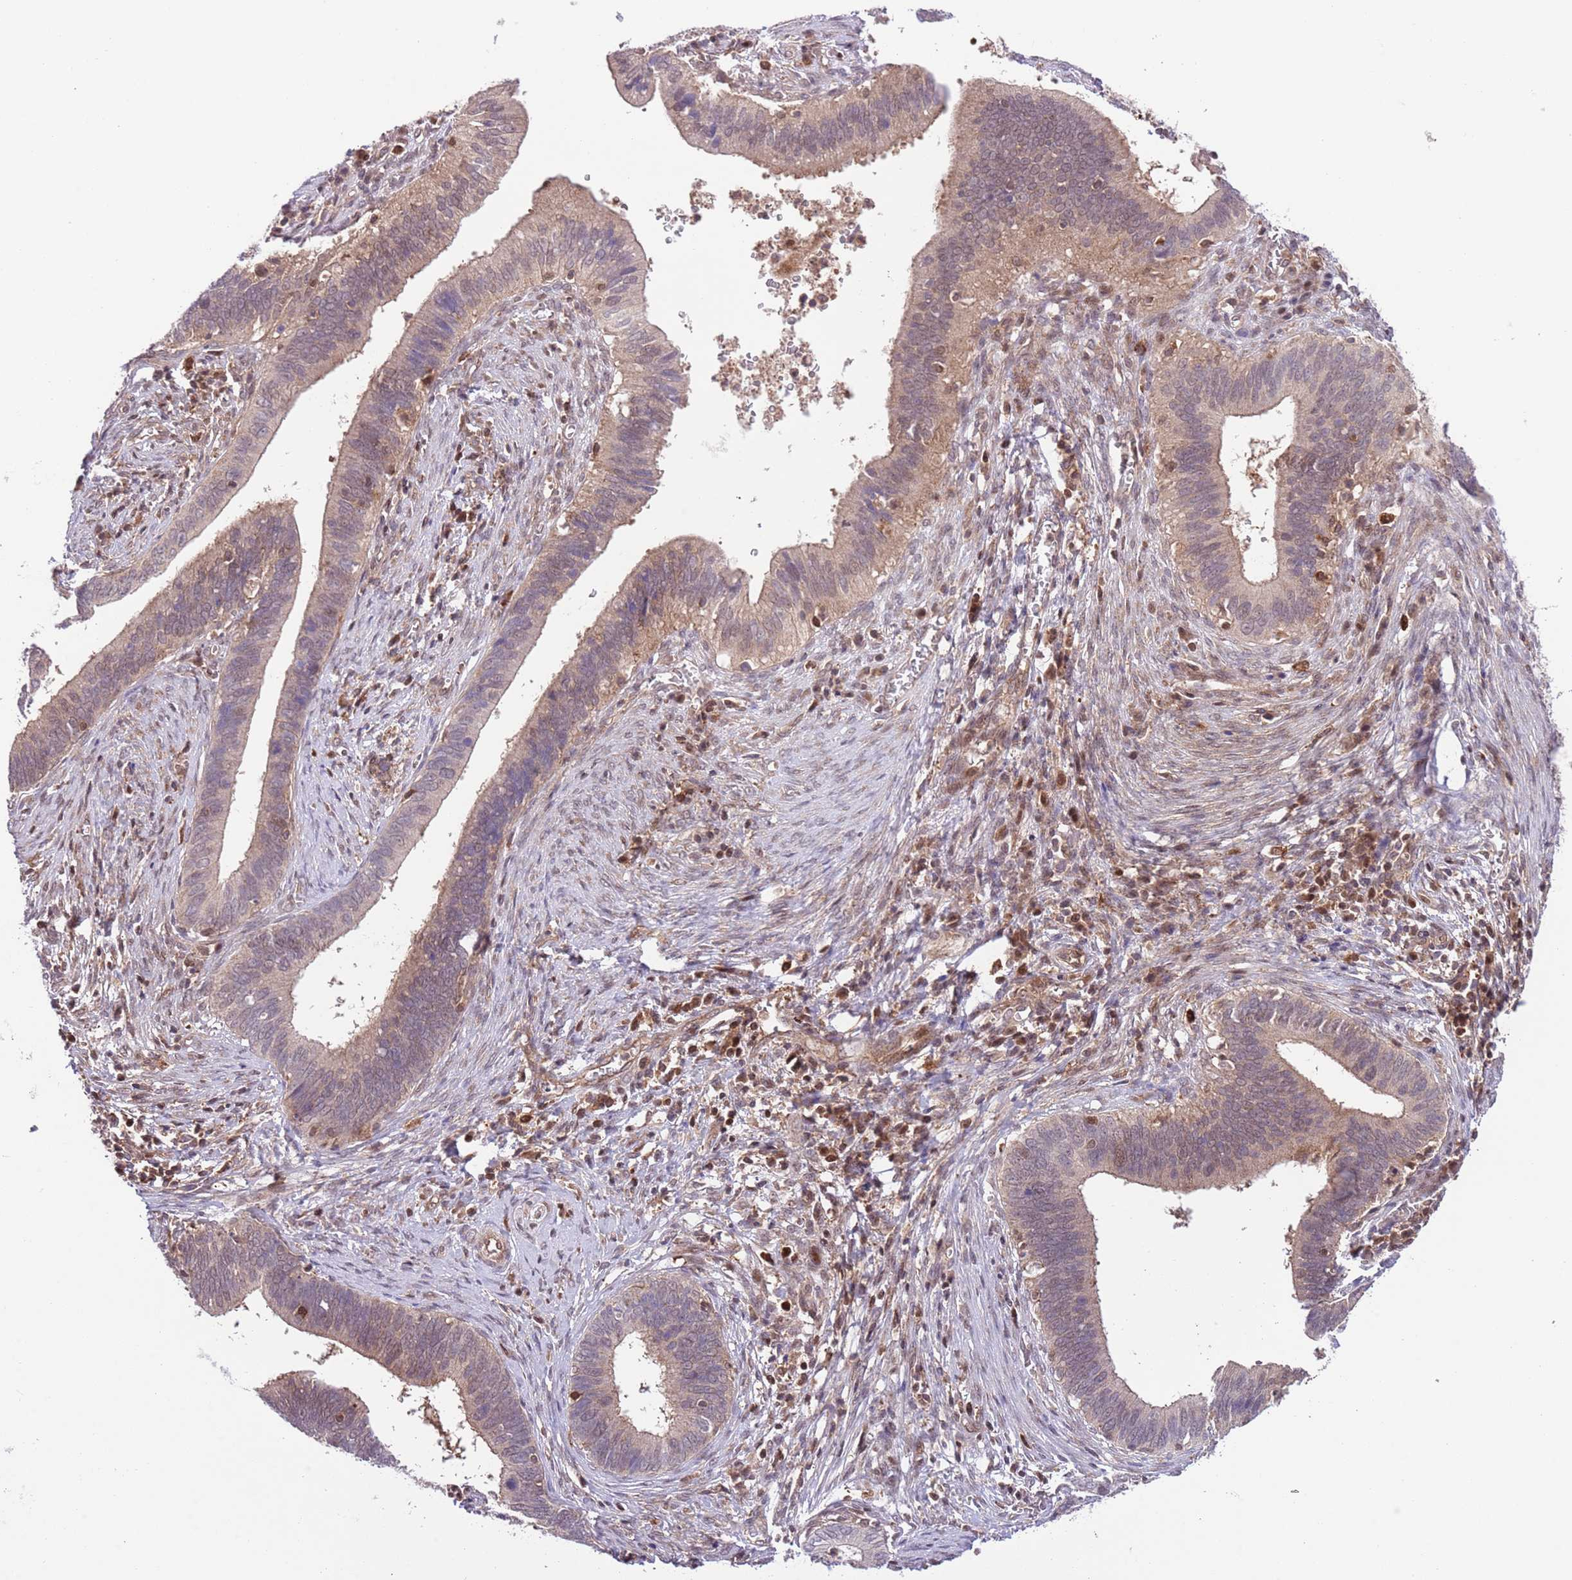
{"staining": {"intensity": "moderate", "quantity": "<25%", "location": "cytoplasmic/membranous"}, "tissue": "cervical cancer", "cell_type": "Tumor cells", "image_type": "cancer", "snomed": [{"axis": "morphology", "description": "Adenocarcinoma, NOS"}, {"axis": "topography", "description": "Cervix"}], "caption": "Adenocarcinoma (cervical) stained for a protein exhibits moderate cytoplasmic/membranous positivity in tumor cells.", "gene": "HDHD2", "patient": {"sex": "female", "age": 42}}